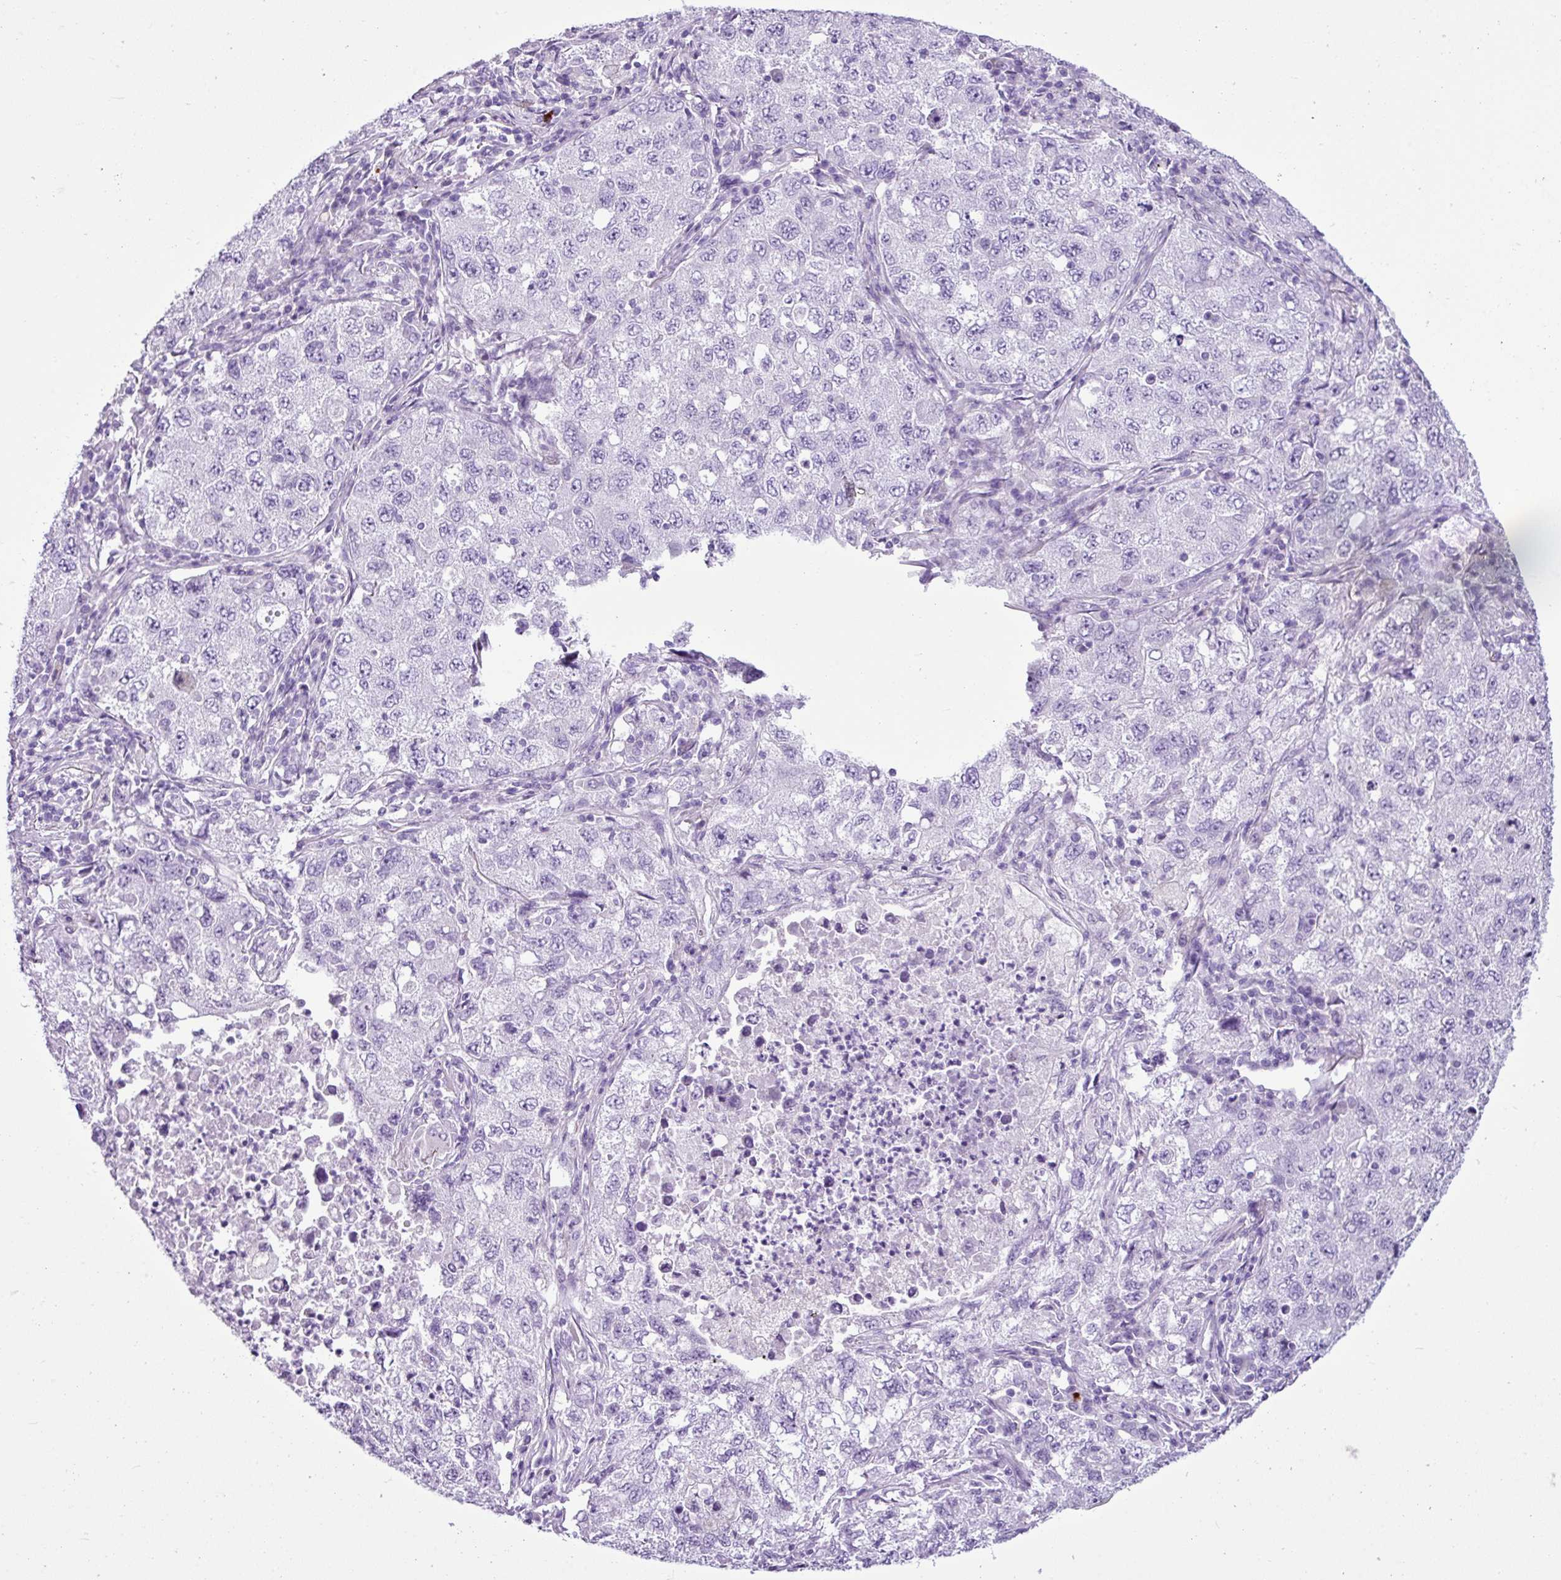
{"staining": {"intensity": "negative", "quantity": "none", "location": "none"}, "tissue": "lung cancer", "cell_type": "Tumor cells", "image_type": "cancer", "snomed": [{"axis": "morphology", "description": "Adenocarcinoma, NOS"}, {"axis": "topography", "description": "Lung"}], "caption": "Histopathology image shows no significant protein expression in tumor cells of lung cancer.", "gene": "LILRB4", "patient": {"sex": "female", "age": 57}}